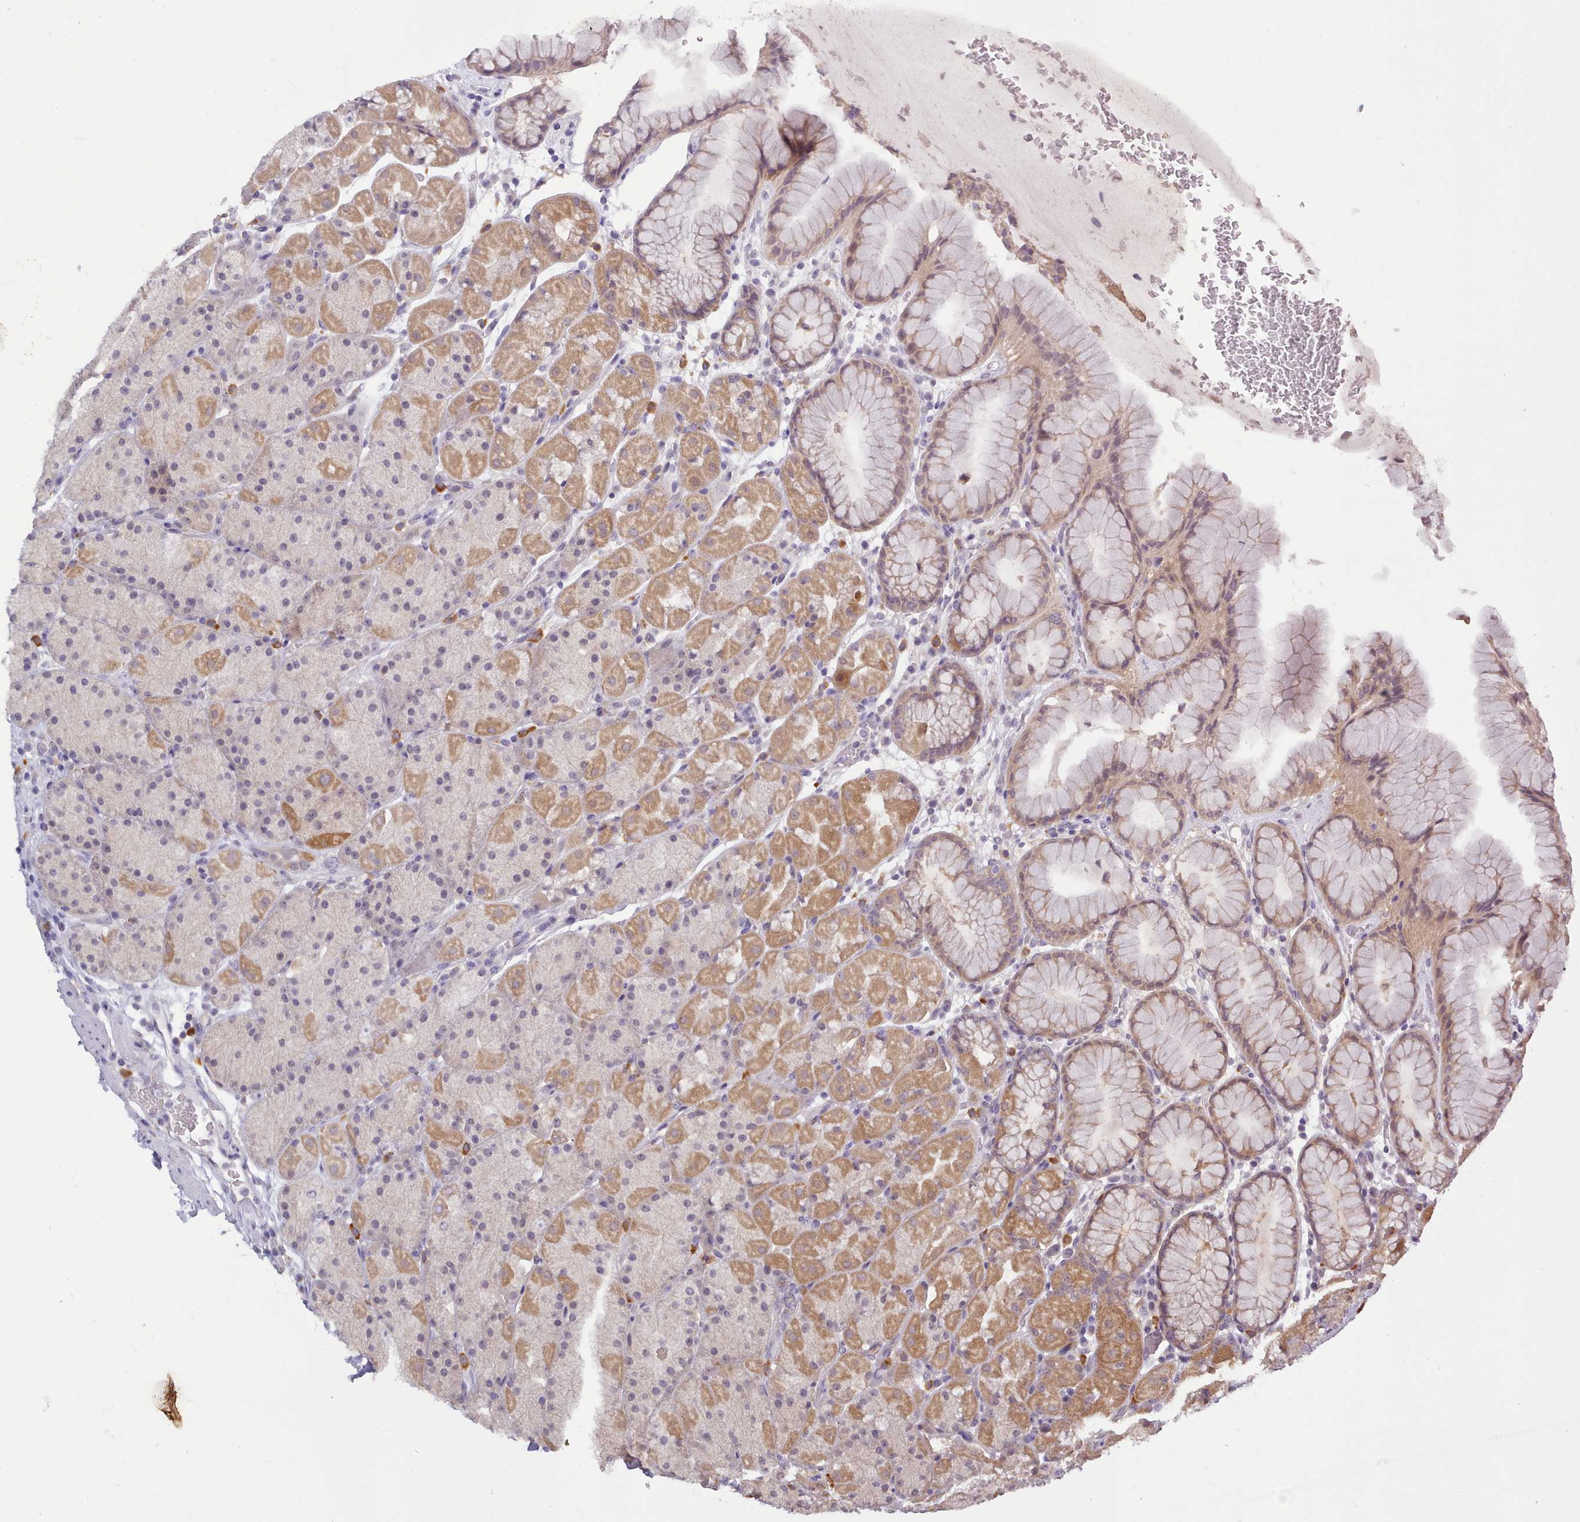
{"staining": {"intensity": "moderate", "quantity": "25%-75%", "location": "cytoplasmic/membranous"}, "tissue": "stomach", "cell_type": "Glandular cells", "image_type": "normal", "snomed": [{"axis": "morphology", "description": "Normal tissue, NOS"}, {"axis": "topography", "description": "Stomach, upper"}, {"axis": "topography", "description": "Stomach, lower"}], "caption": "Glandular cells demonstrate moderate cytoplasmic/membranous expression in about 25%-75% of cells in normal stomach.", "gene": "ARL17A", "patient": {"sex": "male", "age": 67}}